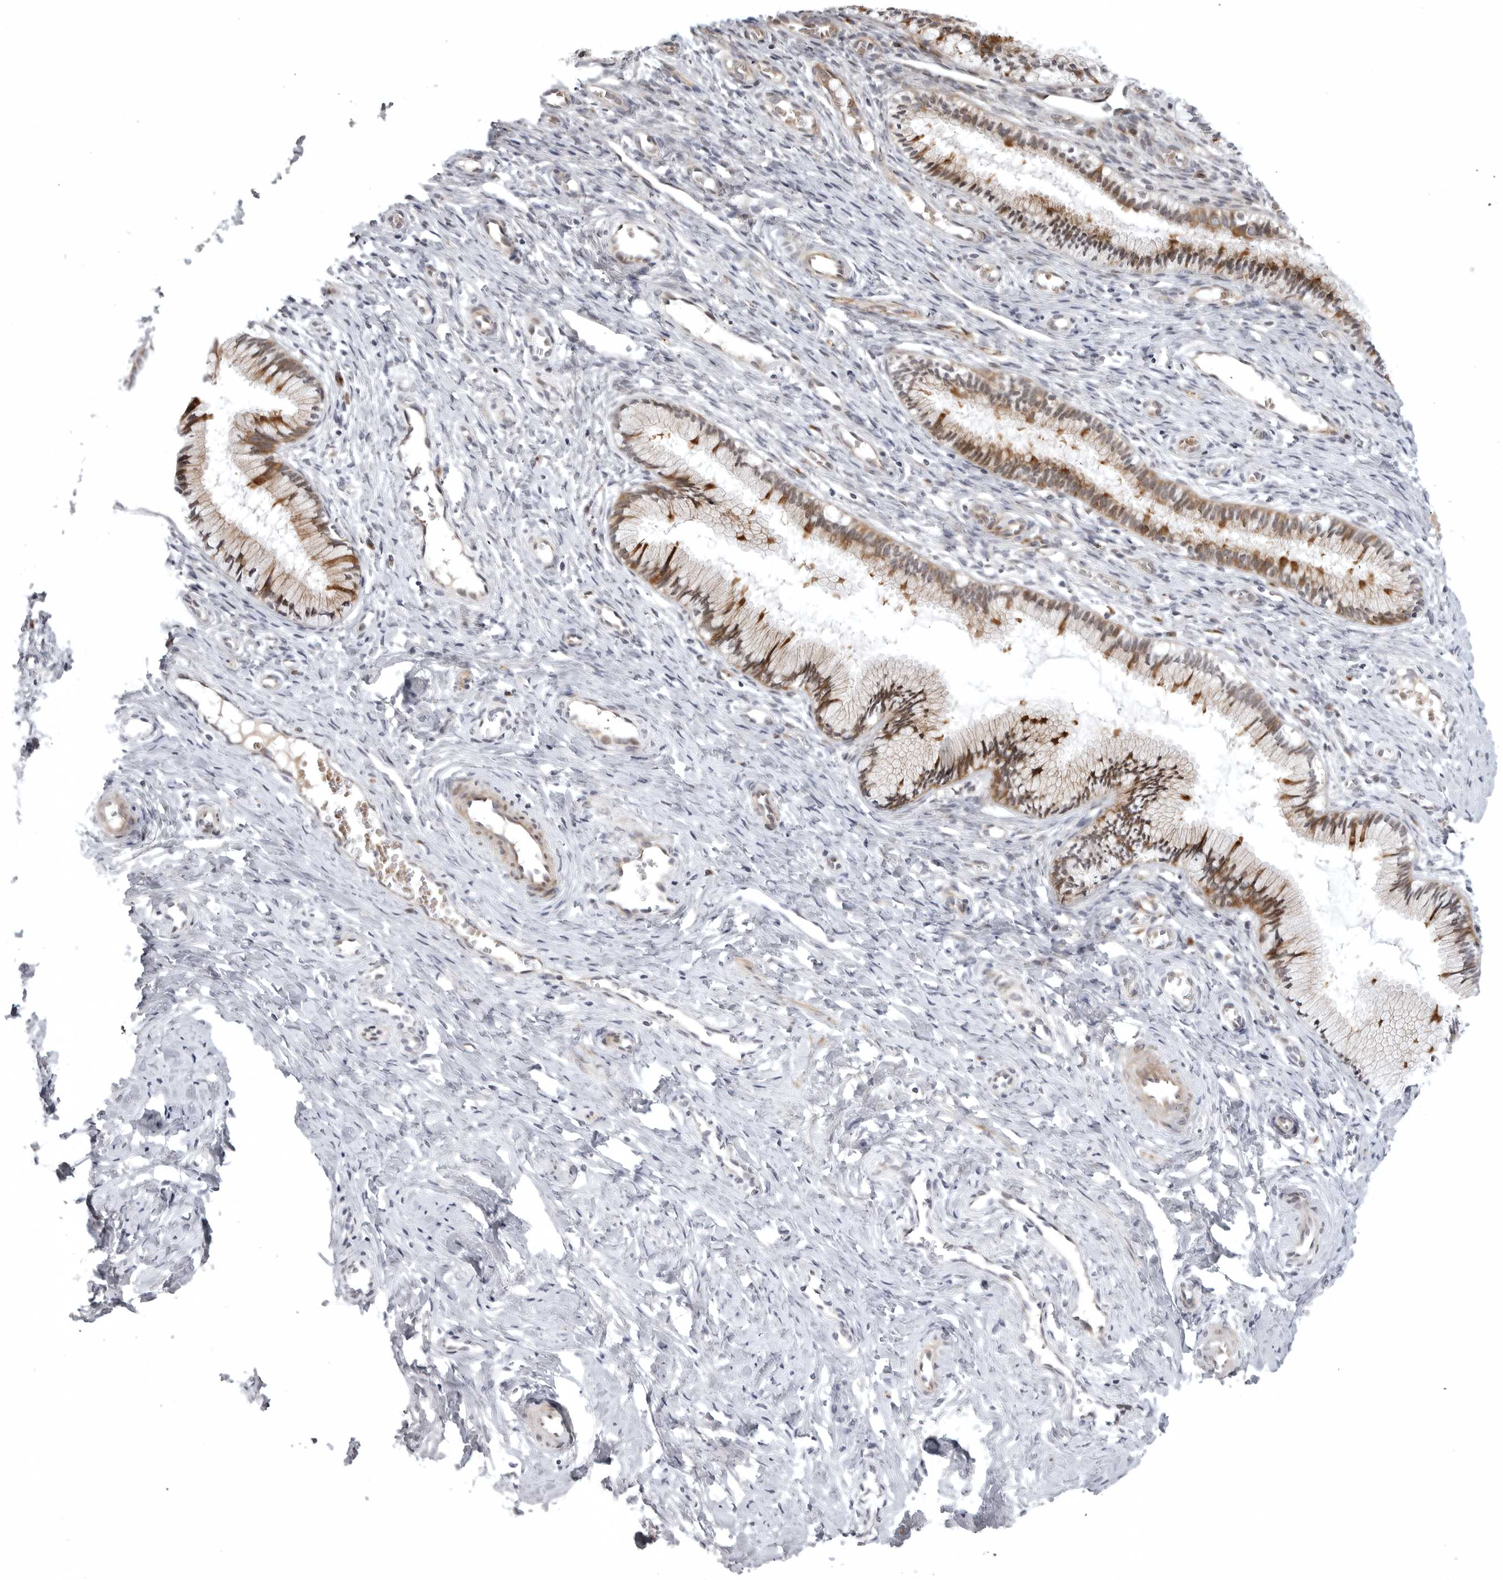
{"staining": {"intensity": "moderate", "quantity": "<25%", "location": "cytoplasmic/membranous"}, "tissue": "cervix", "cell_type": "Glandular cells", "image_type": "normal", "snomed": [{"axis": "morphology", "description": "Normal tissue, NOS"}, {"axis": "topography", "description": "Cervix"}], "caption": "Cervix was stained to show a protein in brown. There is low levels of moderate cytoplasmic/membranous staining in approximately <25% of glandular cells. The staining was performed using DAB to visualize the protein expression in brown, while the nuclei were stained in blue with hematoxylin (Magnification: 20x).", "gene": "CD300LD", "patient": {"sex": "female", "age": 27}}